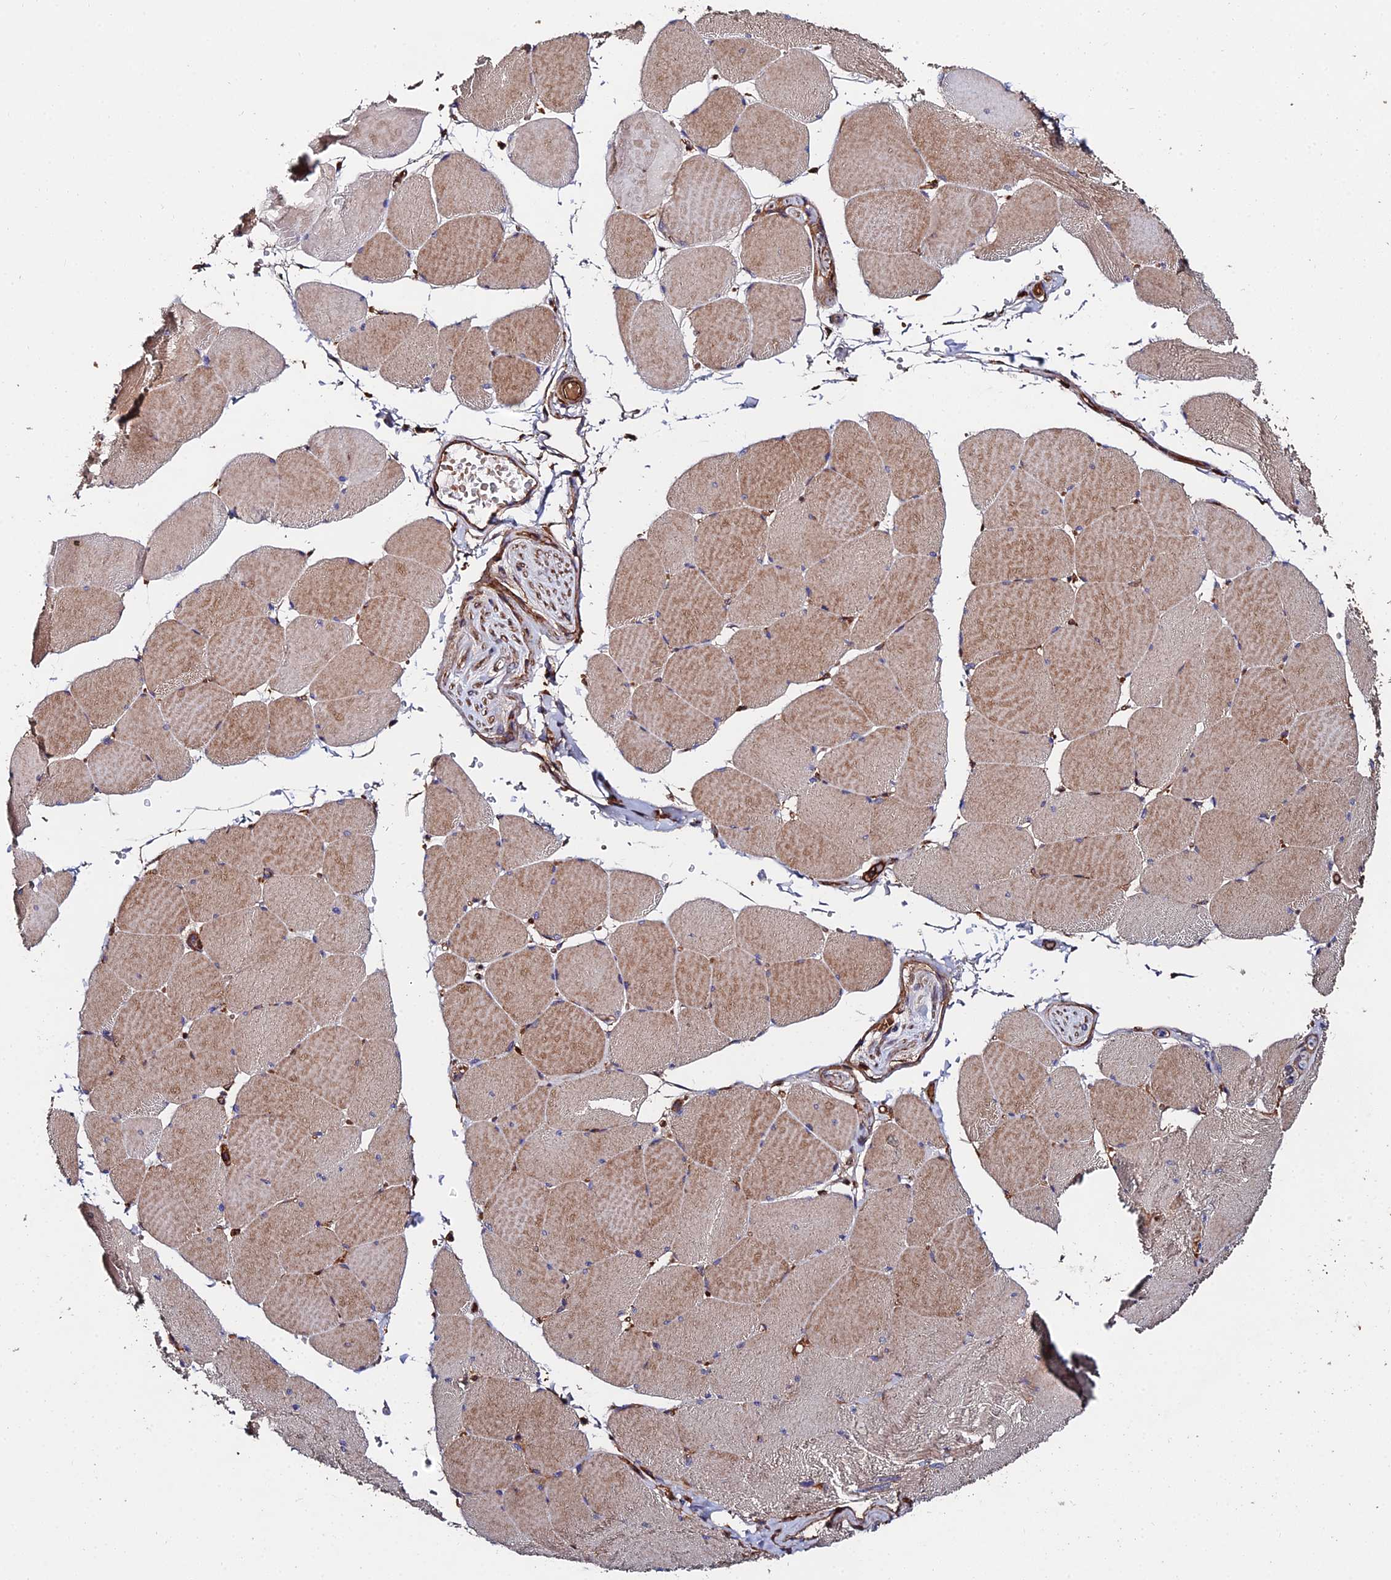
{"staining": {"intensity": "moderate", "quantity": ">75%", "location": "cytoplasmic/membranous"}, "tissue": "skeletal muscle", "cell_type": "Myocytes", "image_type": "normal", "snomed": [{"axis": "morphology", "description": "Normal tissue, NOS"}, {"axis": "topography", "description": "Skeletal muscle"}, {"axis": "topography", "description": "Head-Neck"}], "caption": "Immunohistochemical staining of normal human skeletal muscle displays medium levels of moderate cytoplasmic/membranous staining in about >75% of myocytes. The protein is shown in brown color, while the nuclei are stained blue.", "gene": "EXT1", "patient": {"sex": "male", "age": 66}}